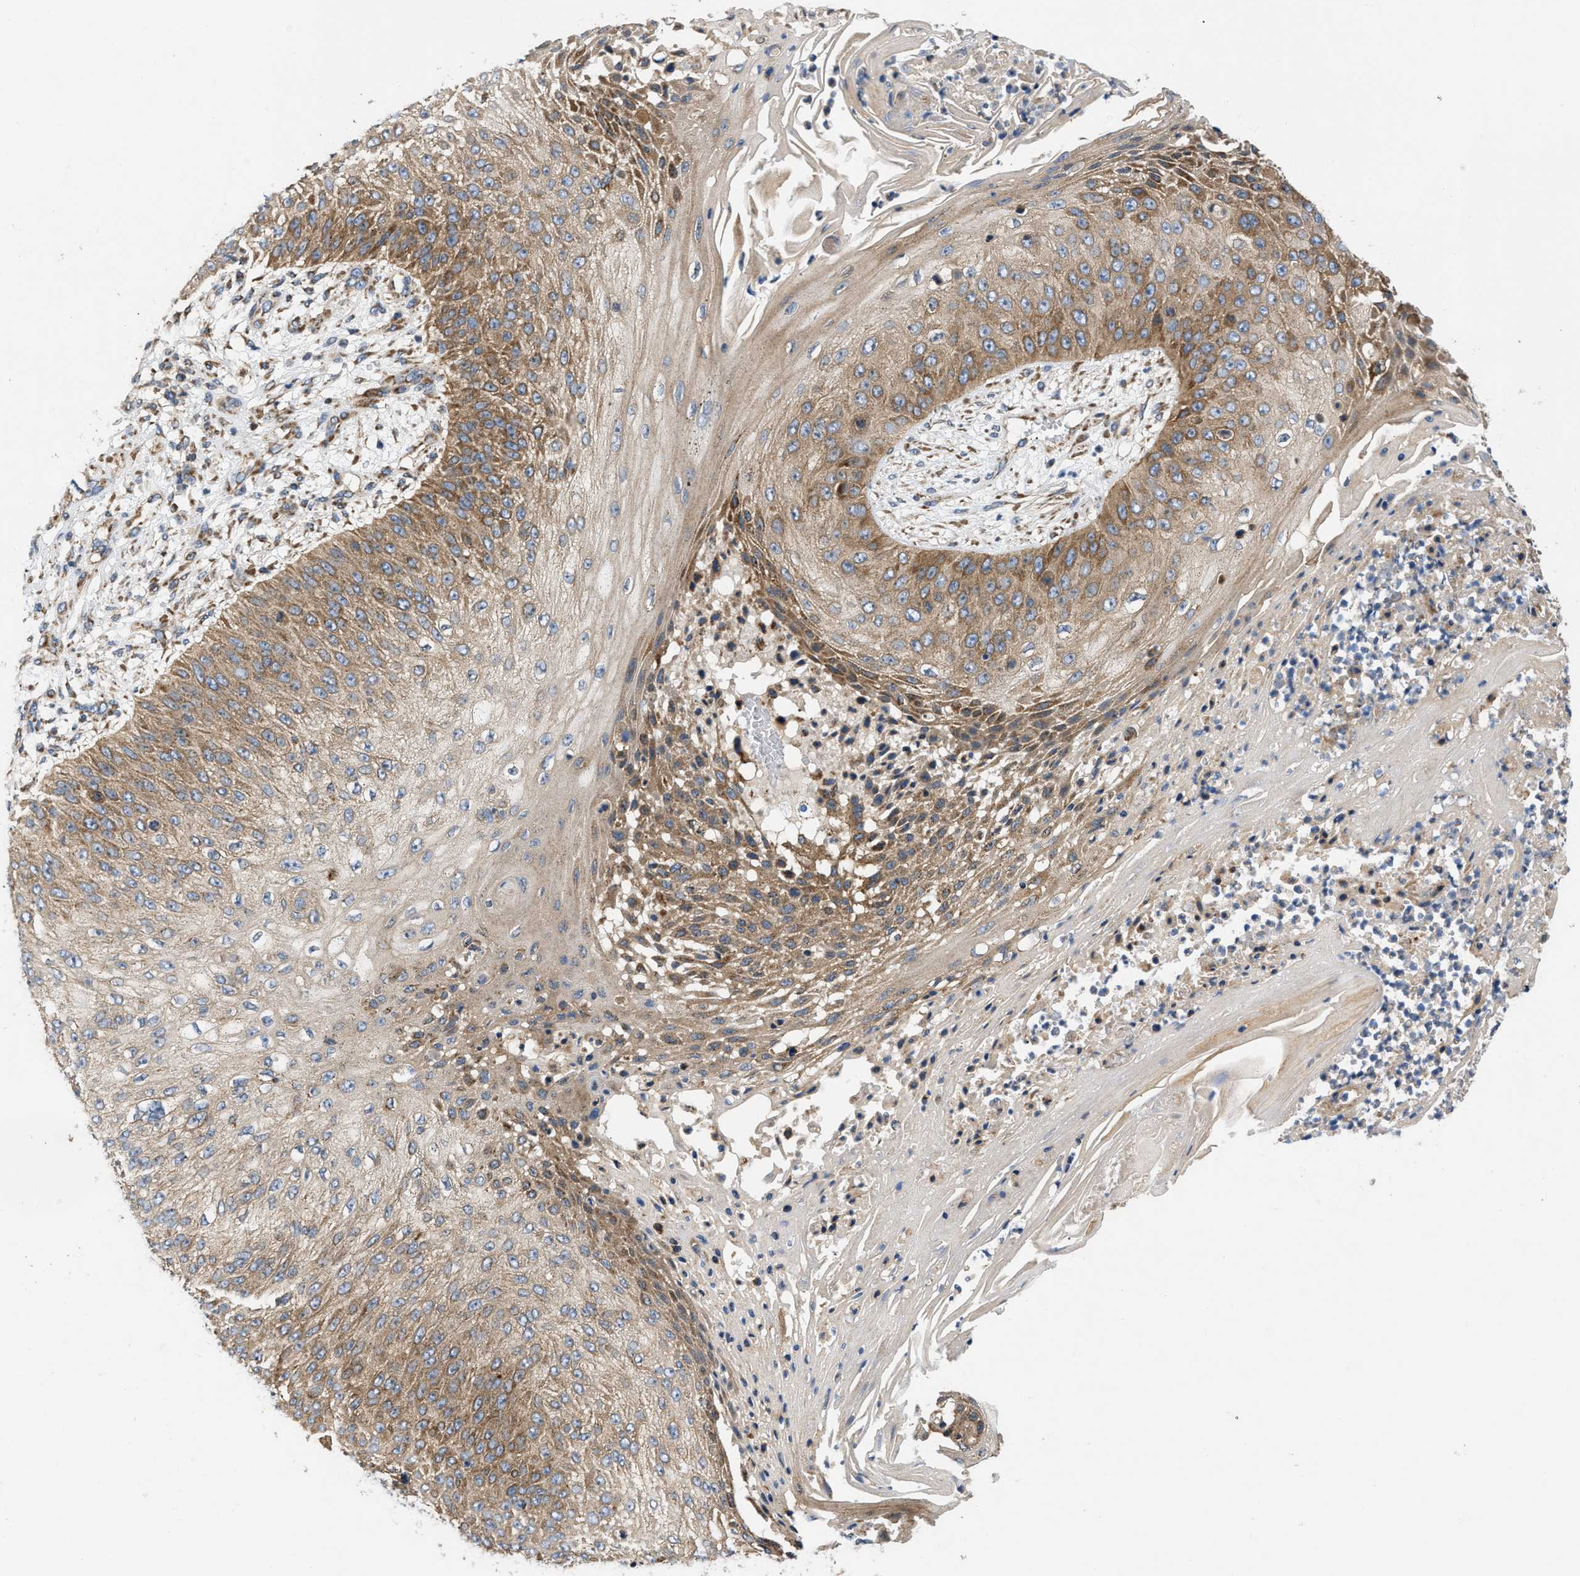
{"staining": {"intensity": "moderate", "quantity": ">75%", "location": "cytoplasmic/membranous"}, "tissue": "skin cancer", "cell_type": "Tumor cells", "image_type": "cancer", "snomed": [{"axis": "morphology", "description": "Squamous cell carcinoma, NOS"}, {"axis": "topography", "description": "Skin"}], "caption": "High-power microscopy captured an immunohistochemistry (IHC) photomicrograph of squamous cell carcinoma (skin), revealing moderate cytoplasmic/membranous expression in about >75% of tumor cells.", "gene": "OPTN", "patient": {"sex": "female", "age": 80}}